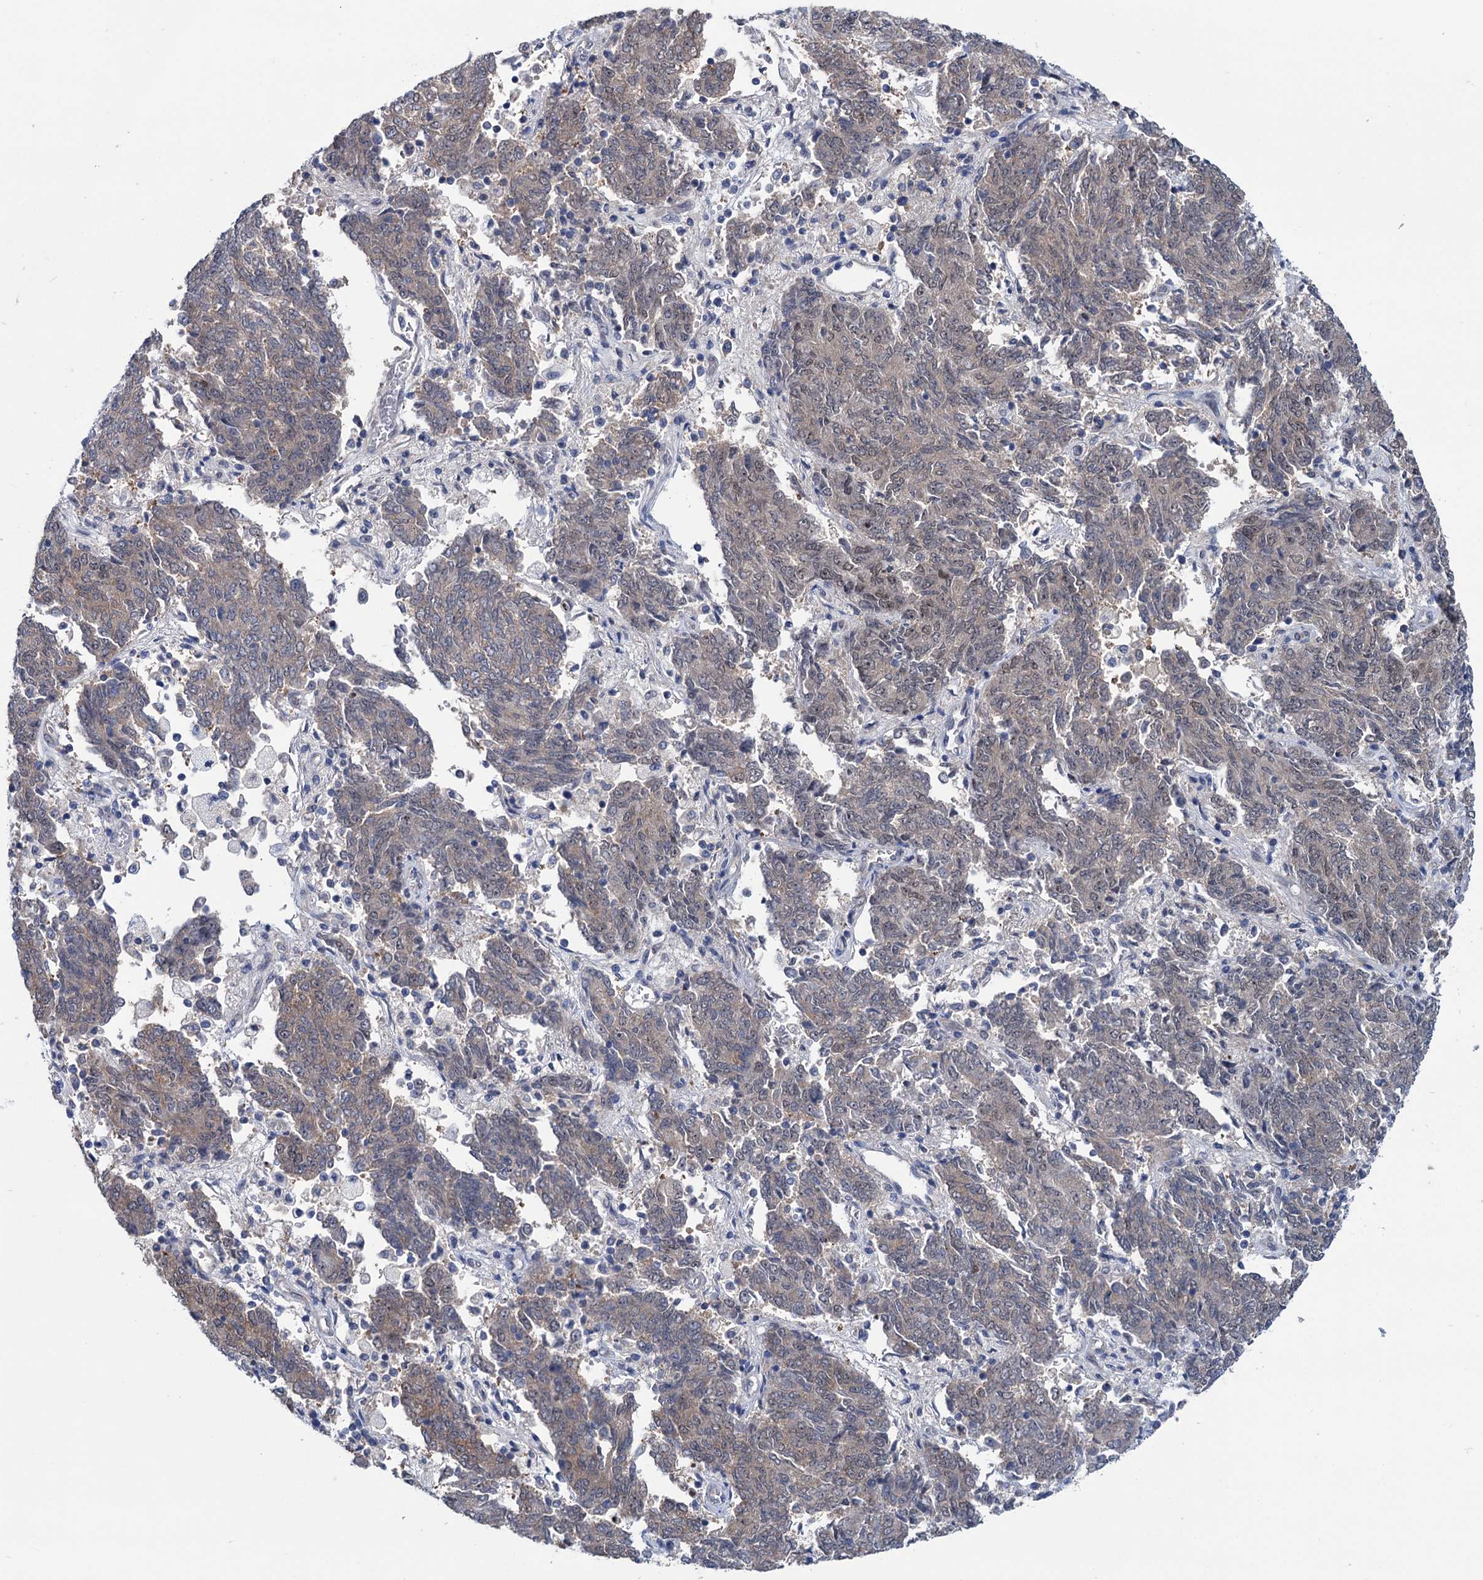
{"staining": {"intensity": "weak", "quantity": "25%-75%", "location": "cytoplasmic/membranous"}, "tissue": "endometrial cancer", "cell_type": "Tumor cells", "image_type": "cancer", "snomed": [{"axis": "morphology", "description": "Adenocarcinoma, NOS"}, {"axis": "topography", "description": "Endometrium"}], "caption": "The immunohistochemical stain labels weak cytoplasmic/membranous staining in tumor cells of endometrial cancer (adenocarcinoma) tissue. The protein of interest is stained brown, and the nuclei are stained in blue (DAB (3,3'-diaminobenzidine) IHC with brightfield microscopy, high magnification).", "gene": "EYA4", "patient": {"sex": "female", "age": 80}}